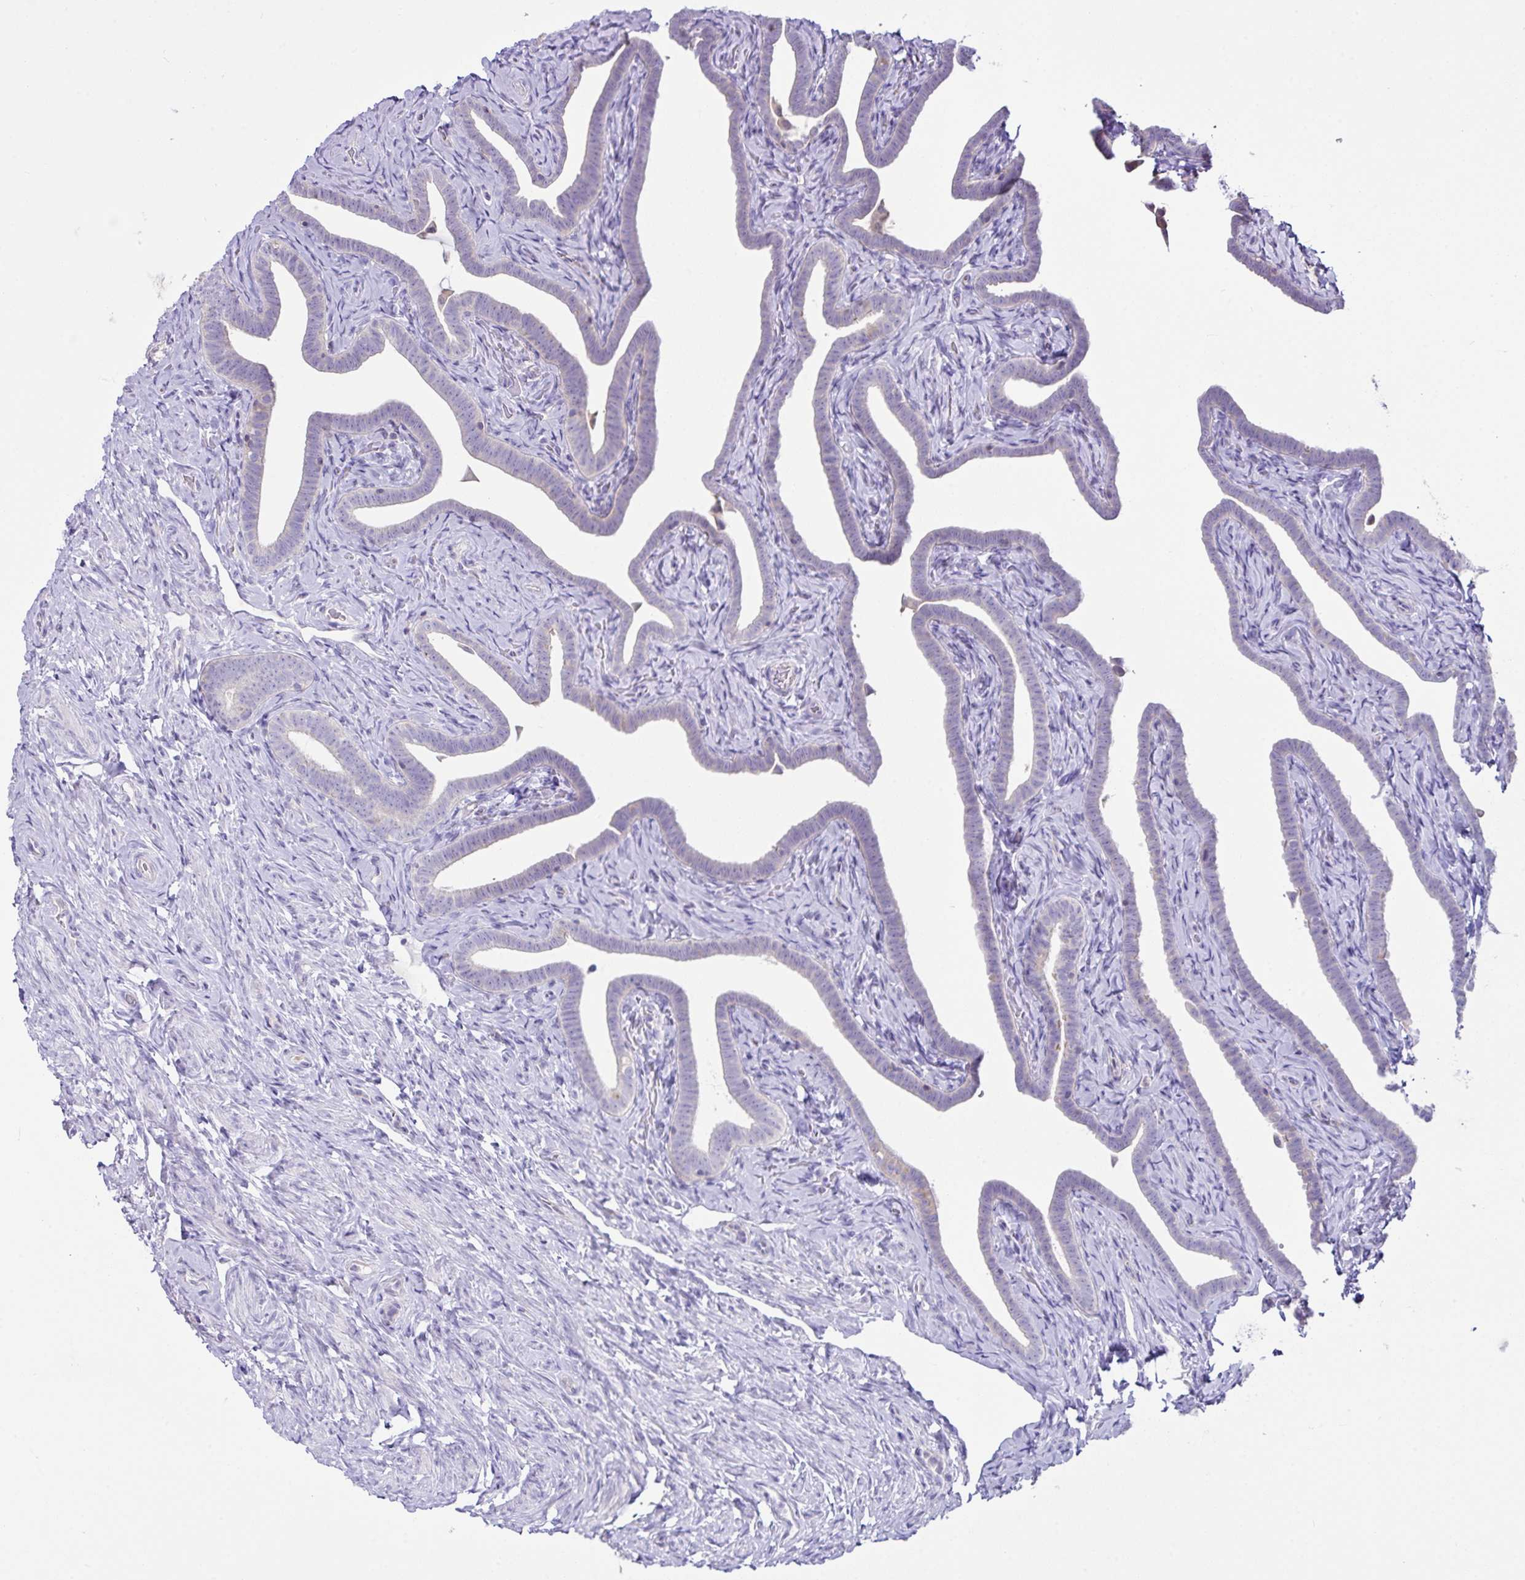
{"staining": {"intensity": "negative", "quantity": "none", "location": "none"}, "tissue": "fallopian tube", "cell_type": "Glandular cells", "image_type": "normal", "snomed": [{"axis": "morphology", "description": "Normal tissue, NOS"}, {"axis": "topography", "description": "Fallopian tube"}], "caption": "The IHC image has no significant expression in glandular cells of fallopian tube.", "gene": "D2HGDH", "patient": {"sex": "female", "age": 69}}